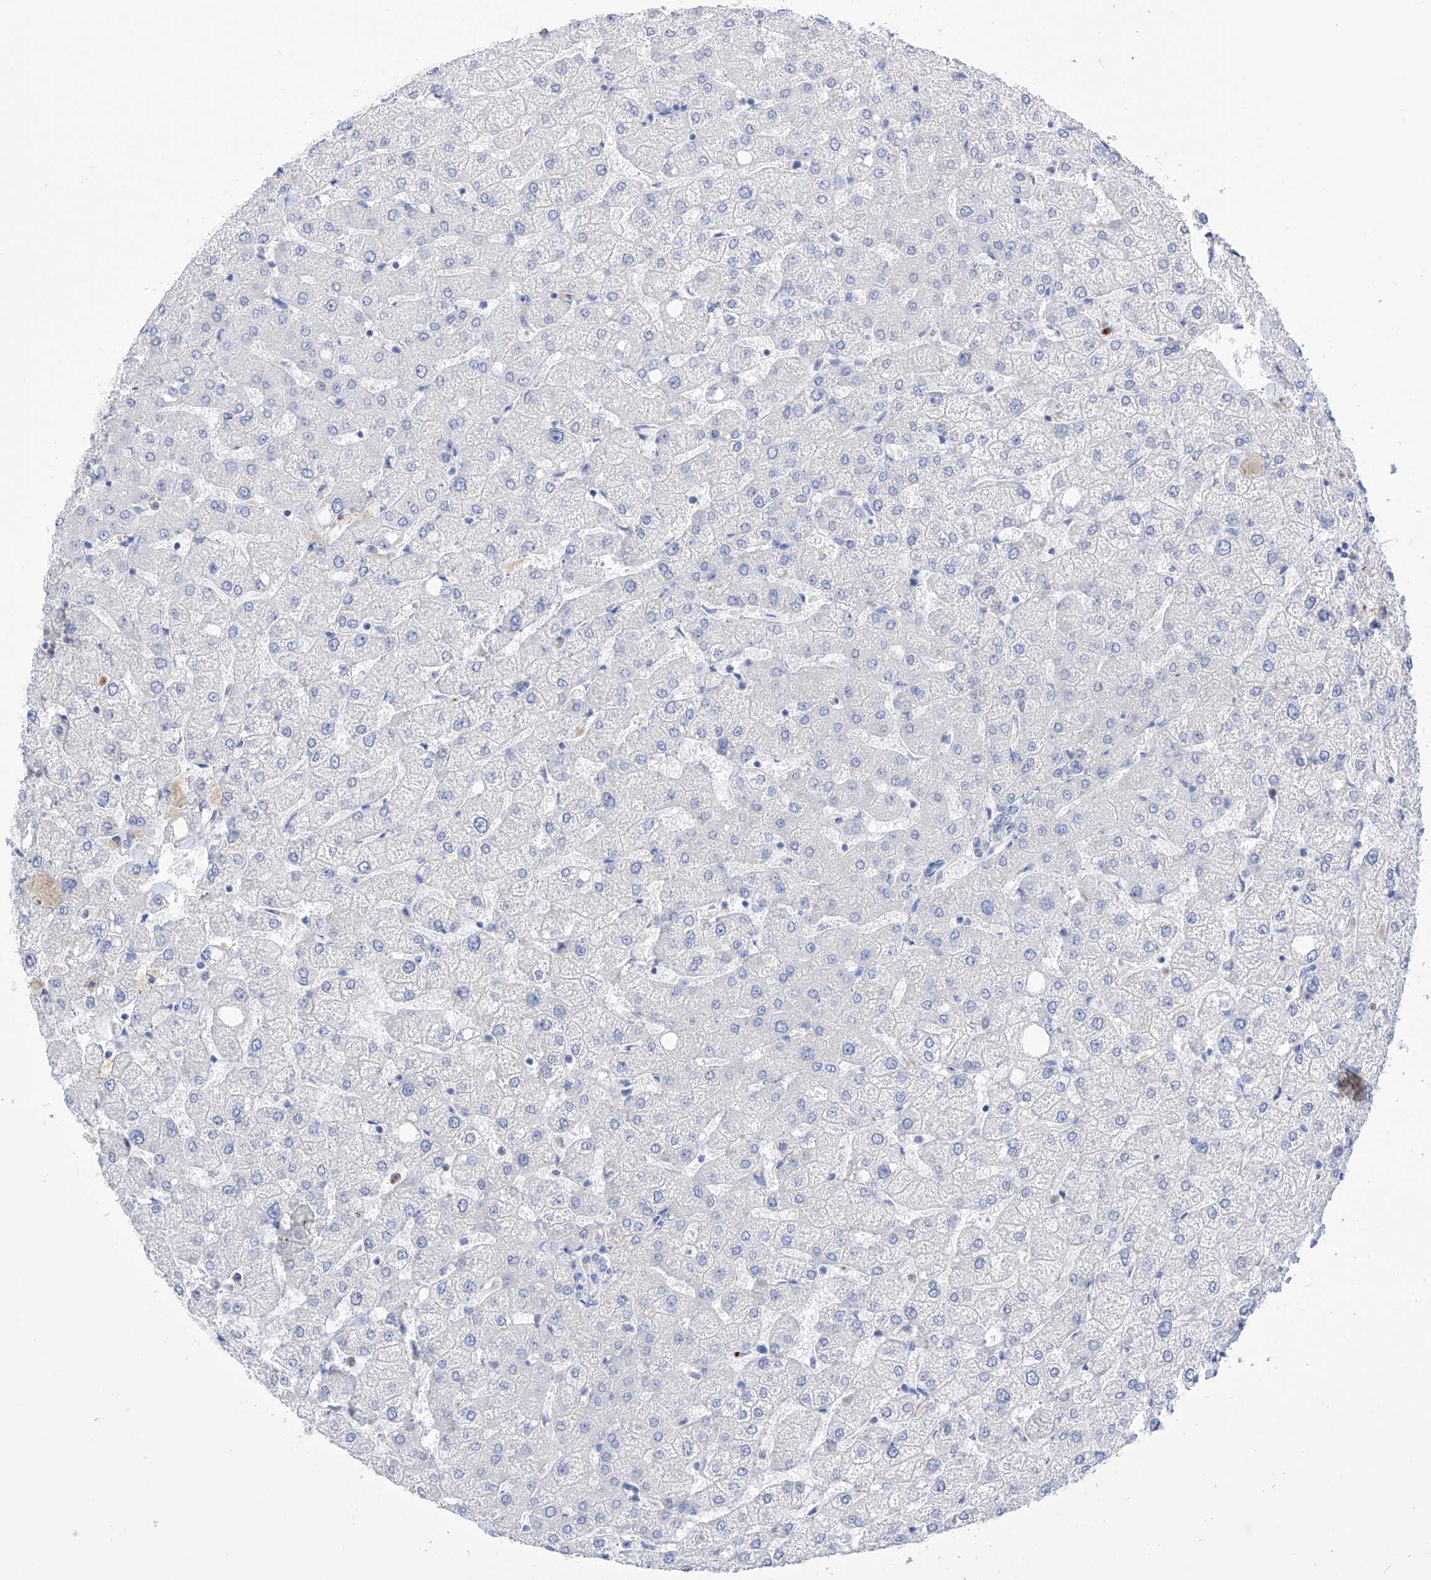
{"staining": {"intensity": "negative", "quantity": "none", "location": "none"}, "tissue": "liver", "cell_type": "Cholangiocytes", "image_type": "normal", "snomed": [{"axis": "morphology", "description": "Normal tissue, NOS"}, {"axis": "topography", "description": "Liver"}], "caption": "Liver stained for a protein using immunohistochemistry (IHC) shows no expression cholangiocytes.", "gene": "FLG", "patient": {"sex": "female", "age": 54}}